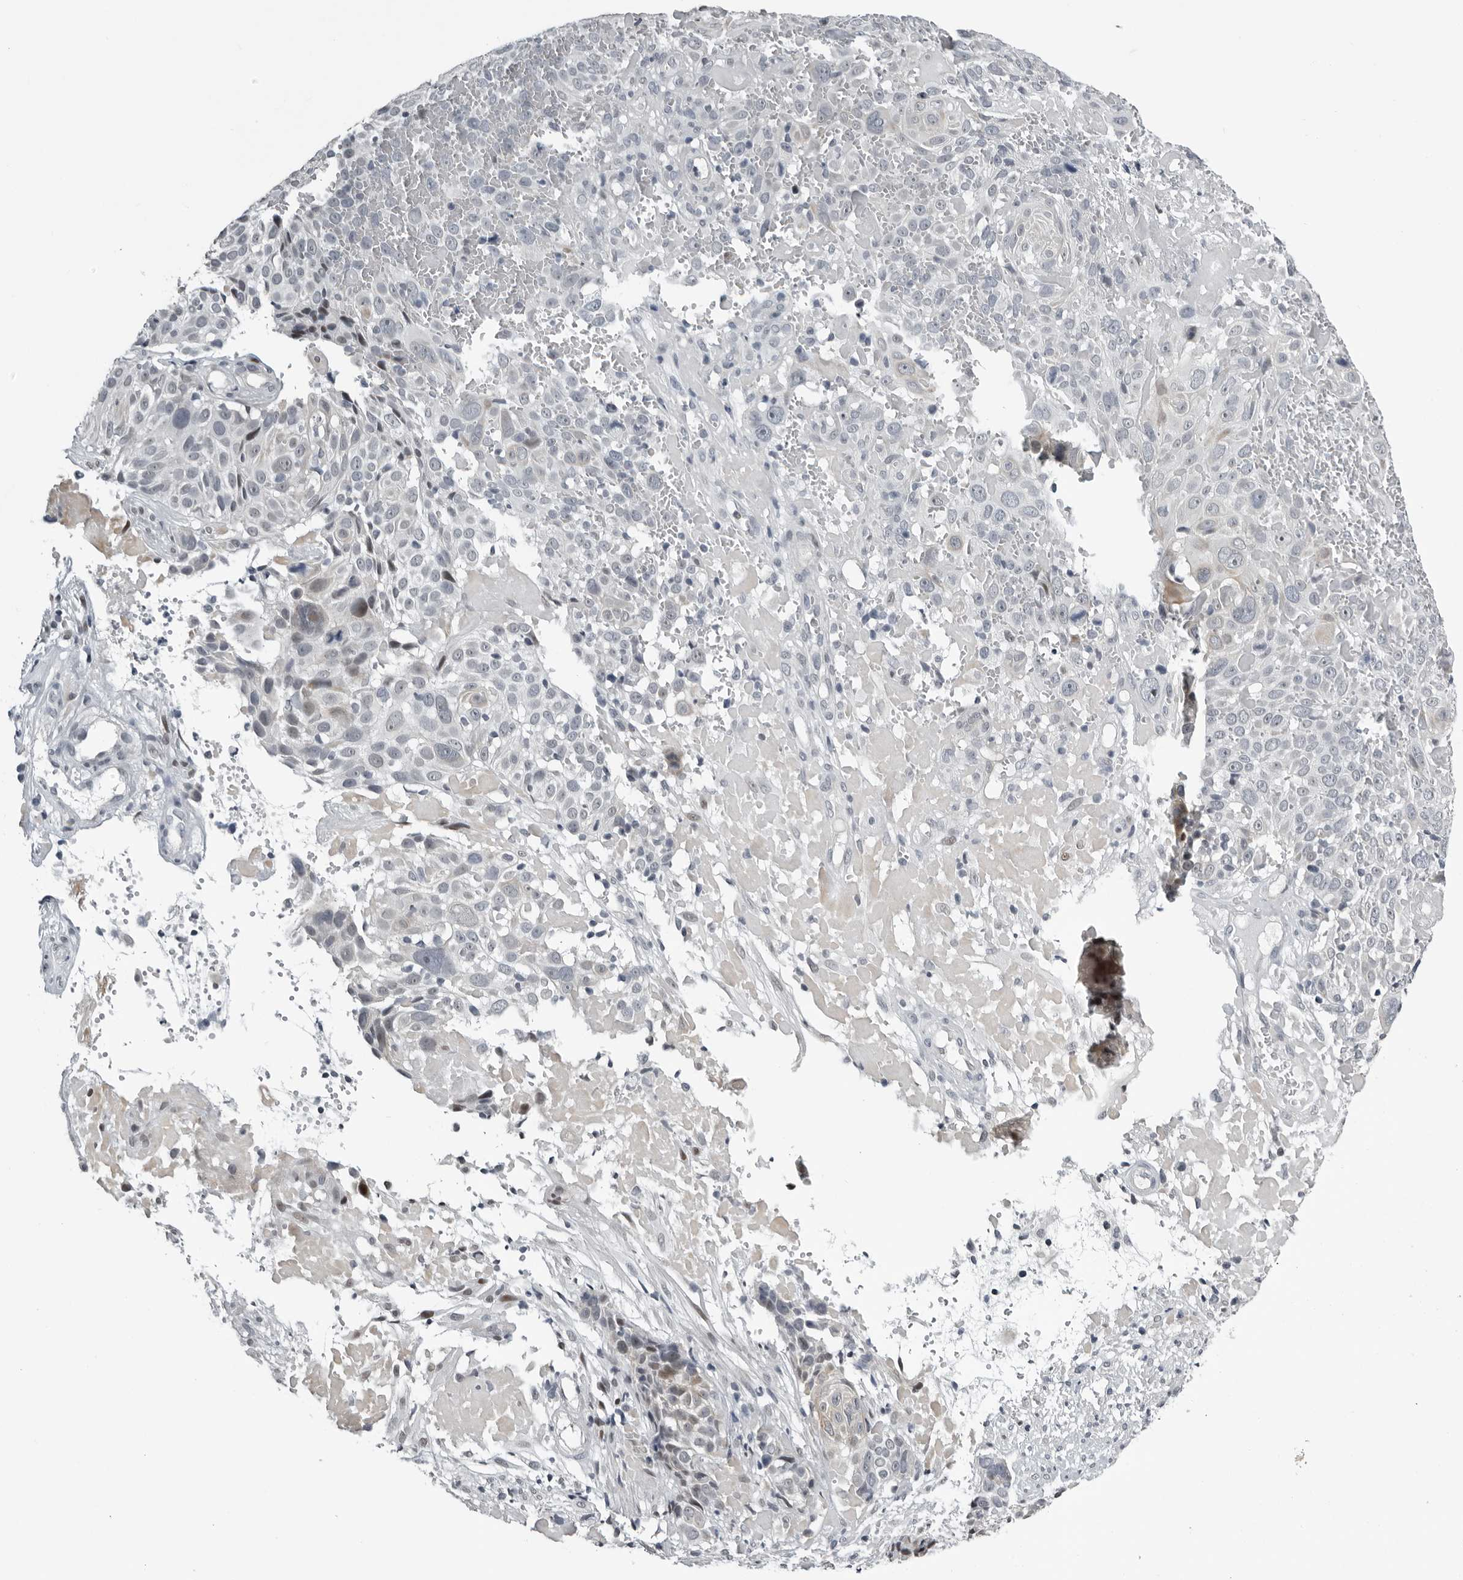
{"staining": {"intensity": "weak", "quantity": "<25%", "location": "cytoplasmic/membranous"}, "tissue": "cervical cancer", "cell_type": "Tumor cells", "image_type": "cancer", "snomed": [{"axis": "morphology", "description": "Squamous cell carcinoma, NOS"}, {"axis": "topography", "description": "Cervix"}], "caption": "Immunohistochemical staining of human squamous cell carcinoma (cervical) exhibits no significant staining in tumor cells.", "gene": "PRRX2", "patient": {"sex": "female", "age": 74}}